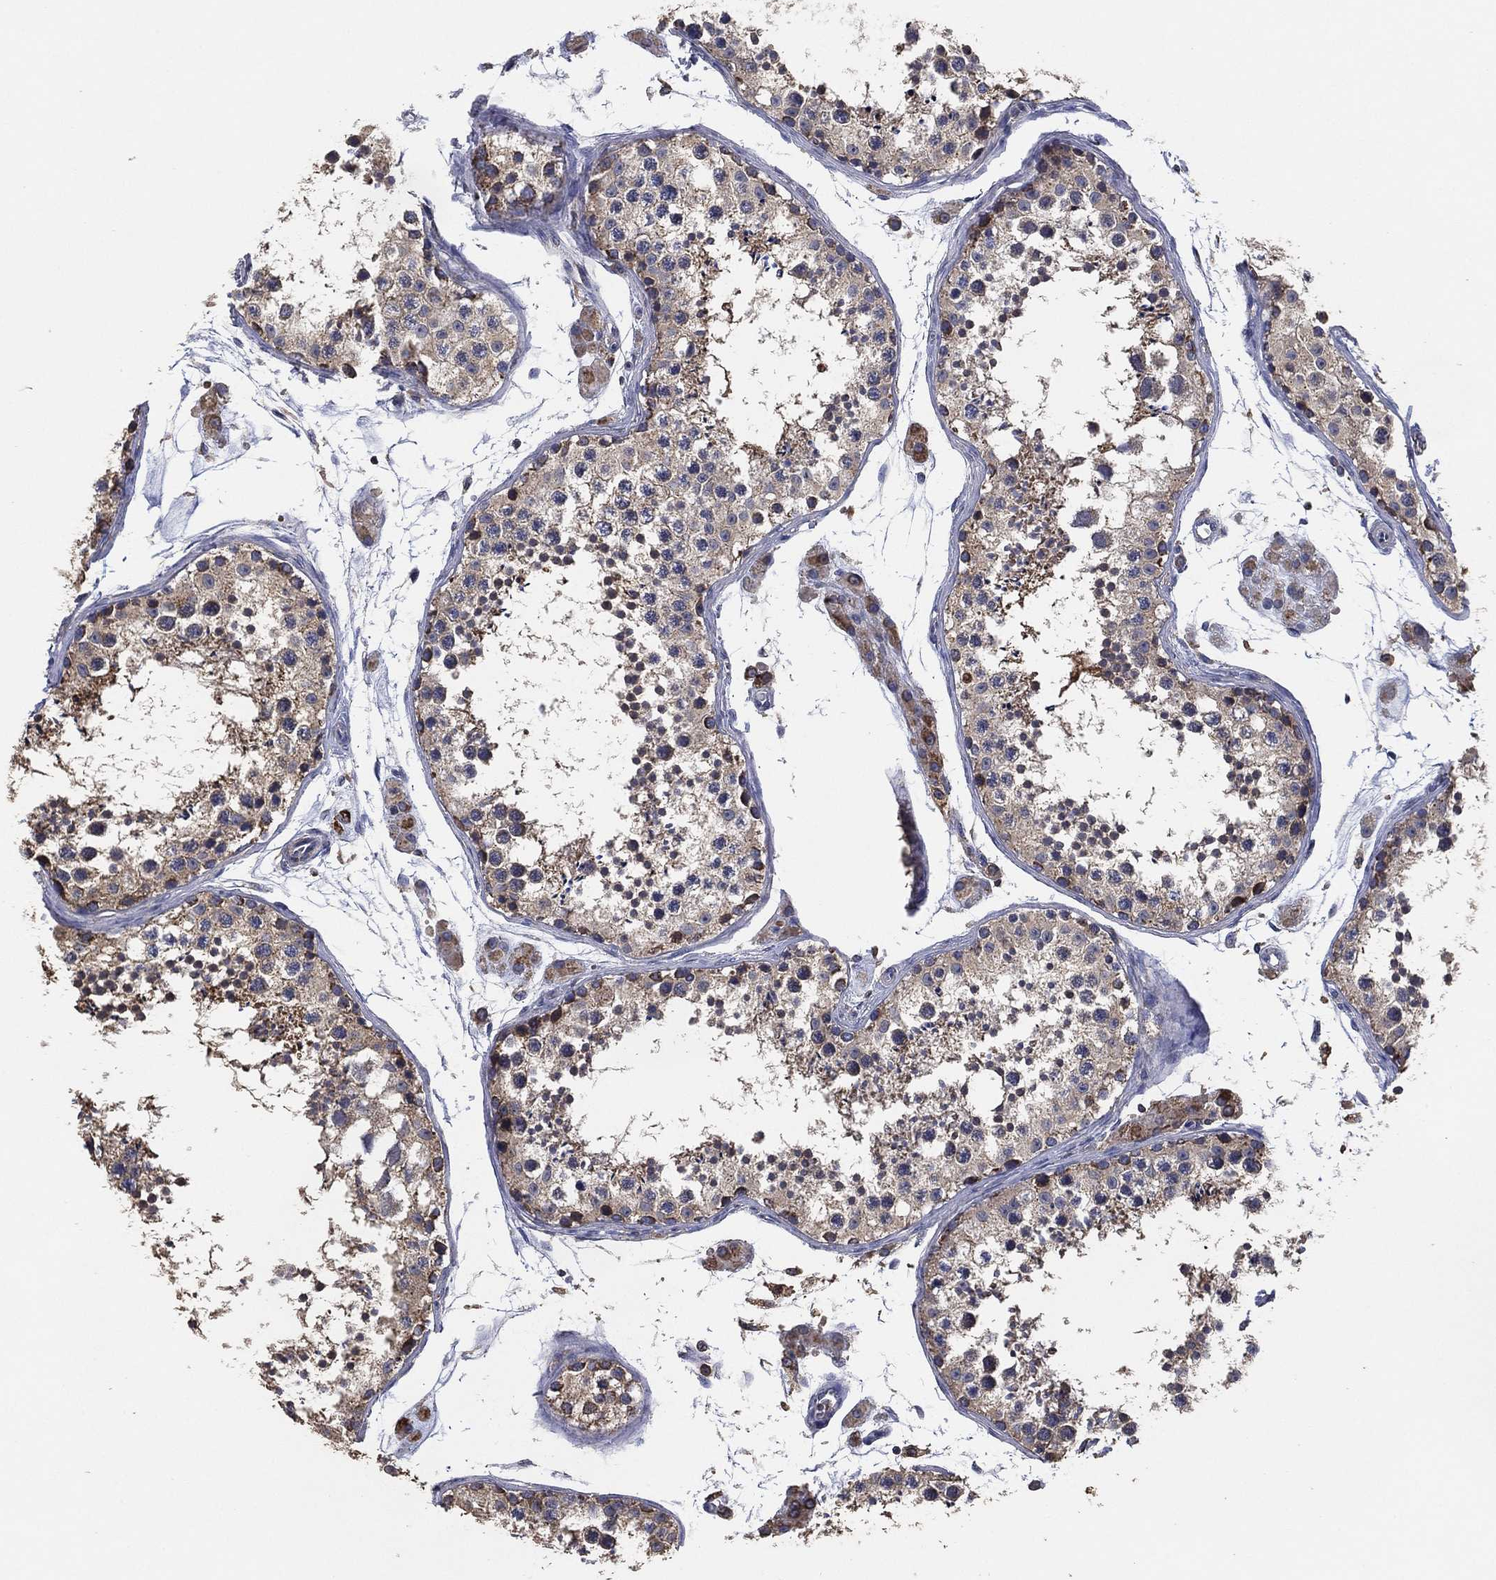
{"staining": {"intensity": "moderate", "quantity": "25%-75%", "location": "cytoplasmic/membranous"}, "tissue": "testis", "cell_type": "Cells in seminiferous ducts", "image_type": "normal", "snomed": [{"axis": "morphology", "description": "Normal tissue, NOS"}, {"axis": "topography", "description": "Testis"}], "caption": "A medium amount of moderate cytoplasmic/membranous staining is appreciated in approximately 25%-75% of cells in seminiferous ducts in unremarkable testis.", "gene": "LIMD1", "patient": {"sex": "male", "age": 41}}